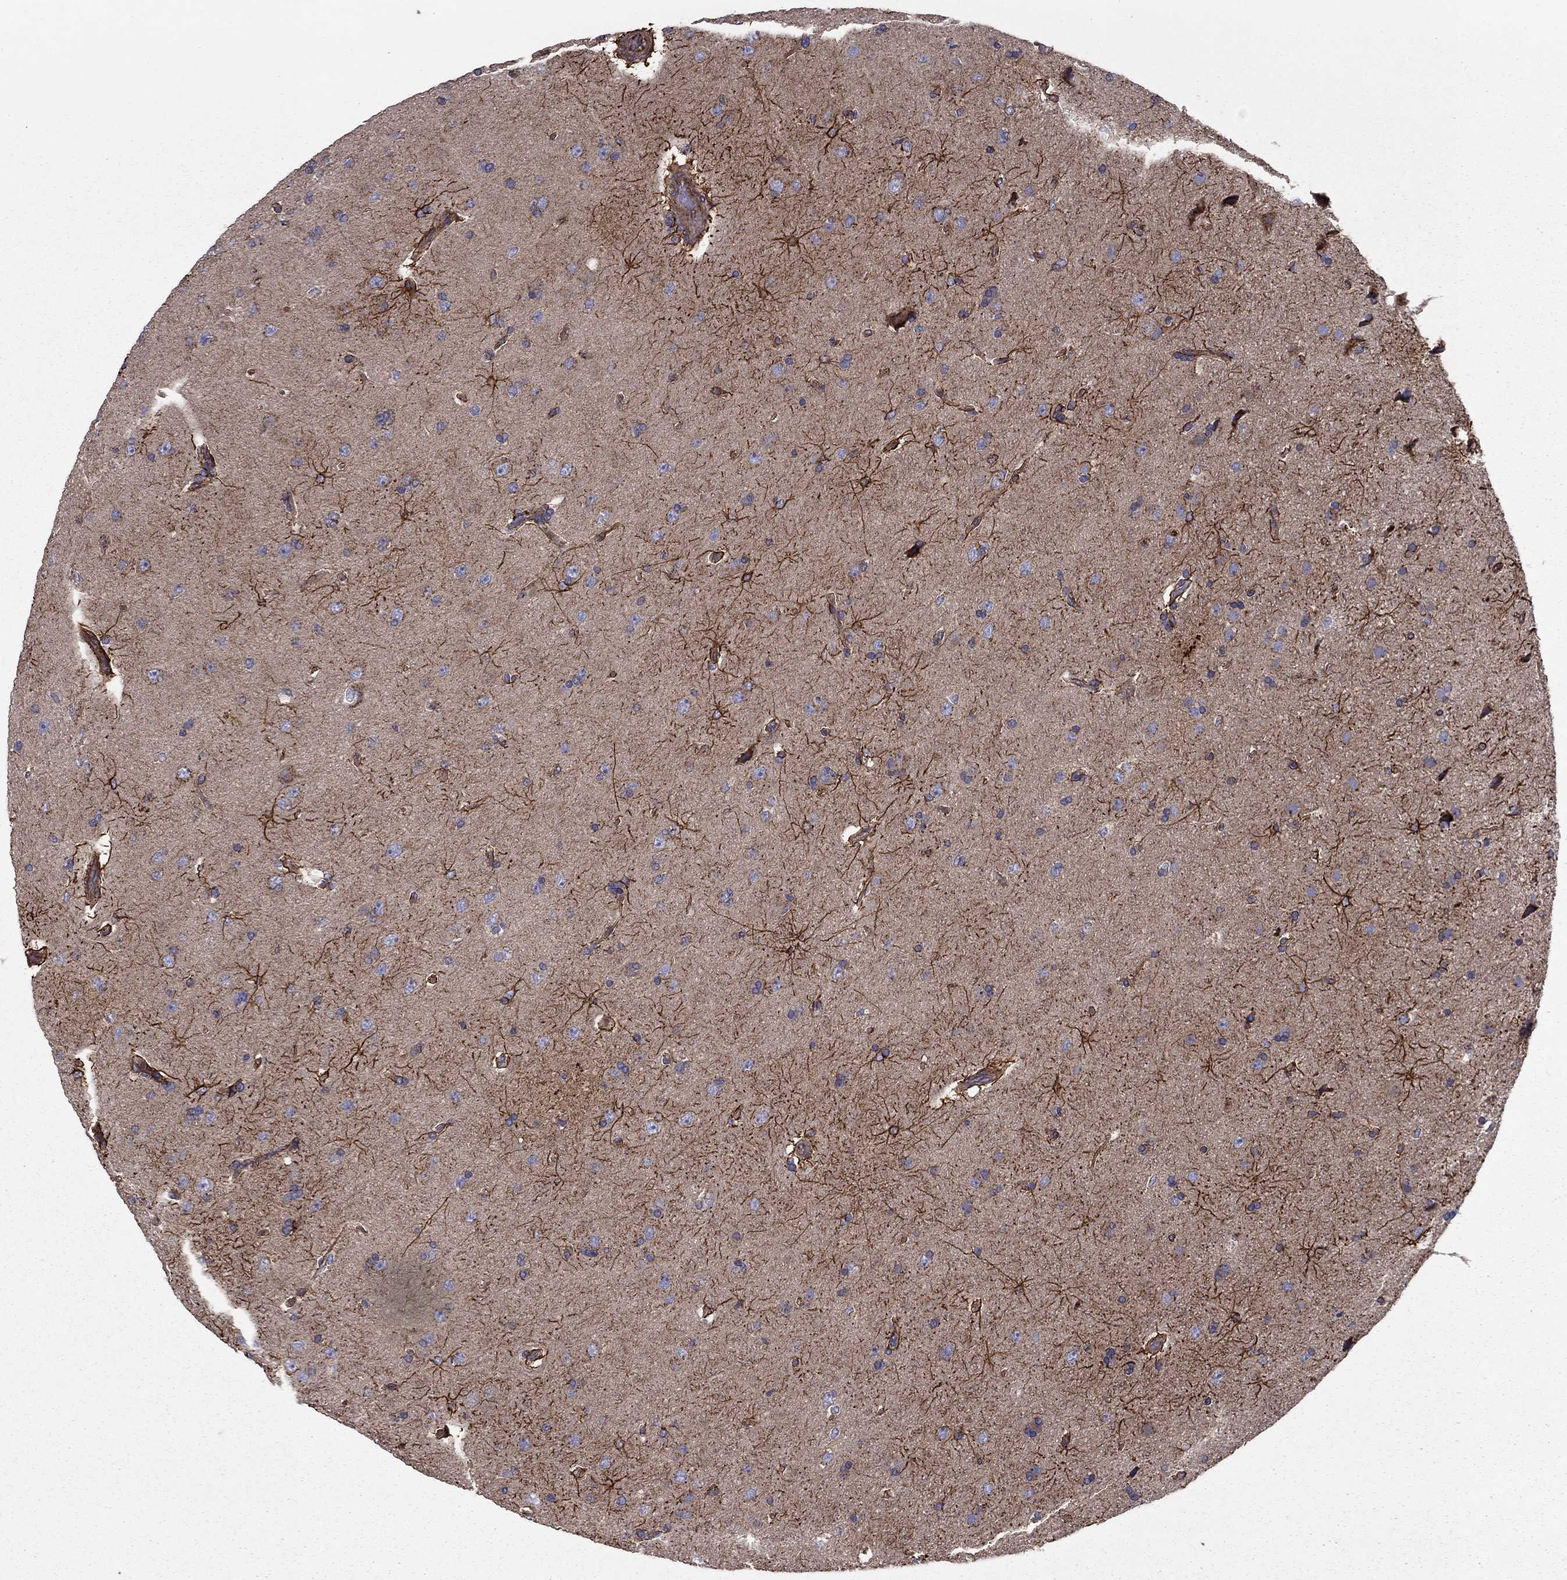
{"staining": {"intensity": "negative", "quantity": "none", "location": "none"}, "tissue": "glioma", "cell_type": "Tumor cells", "image_type": "cancer", "snomed": [{"axis": "morphology", "description": "Glioma, malignant, NOS"}, {"axis": "topography", "description": "Cerebral cortex"}], "caption": "This is an immunohistochemistry (IHC) image of glioma (malignant). There is no staining in tumor cells.", "gene": "CLSTN1", "patient": {"sex": "male", "age": 58}}